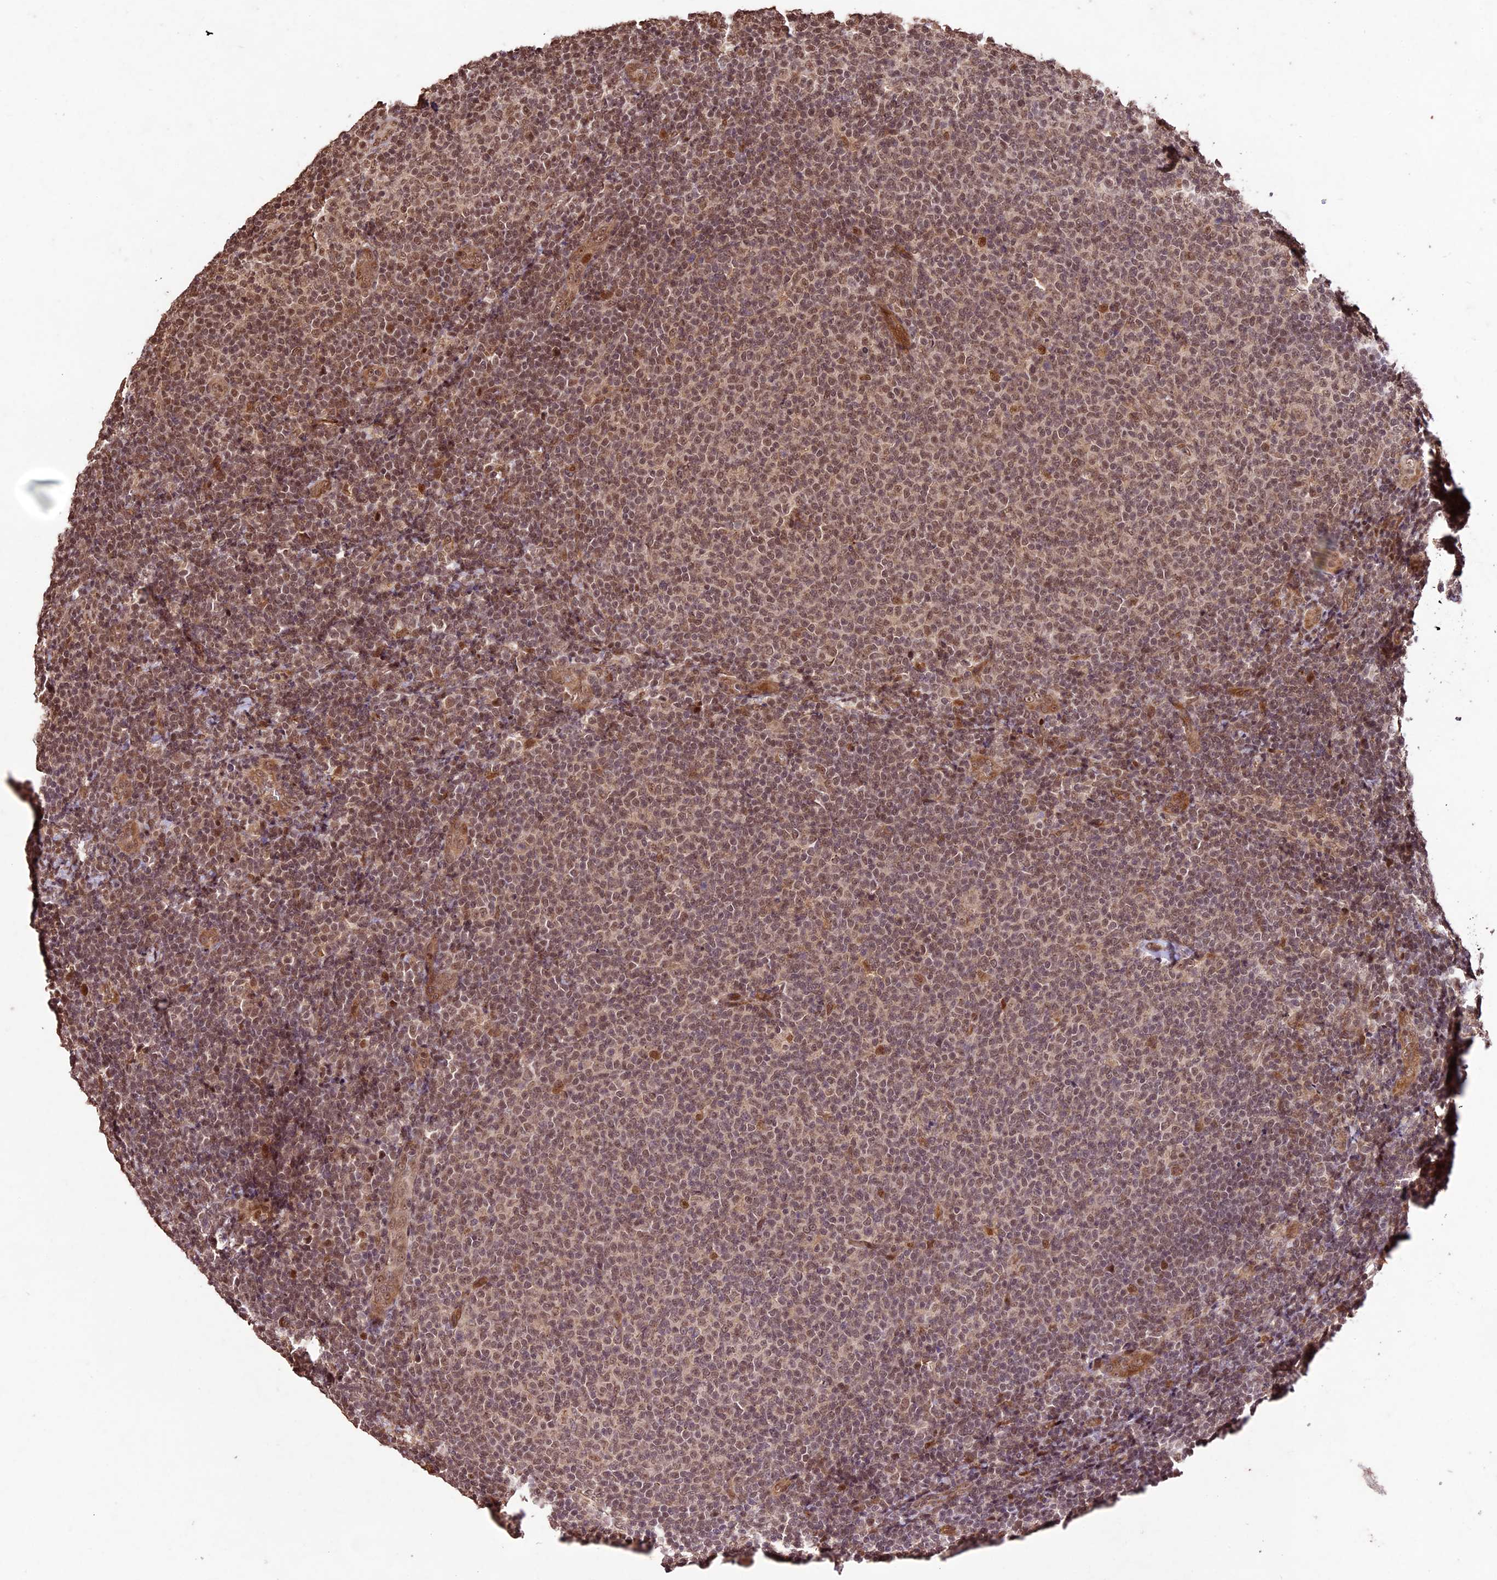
{"staining": {"intensity": "moderate", "quantity": ">75%", "location": "nuclear"}, "tissue": "lymphoma", "cell_type": "Tumor cells", "image_type": "cancer", "snomed": [{"axis": "morphology", "description": "Malignant lymphoma, non-Hodgkin's type, Low grade"}, {"axis": "topography", "description": "Lymph node"}], "caption": "There is medium levels of moderate nuclear staining in tumor cells of low-grade malignant lymphoma, non-Hodgkin's type, as demonstrated by immunohistochemical staining (brown color).", "gene": "CDKN2AIP", "patient": {"sex": "male", "age": 66}}